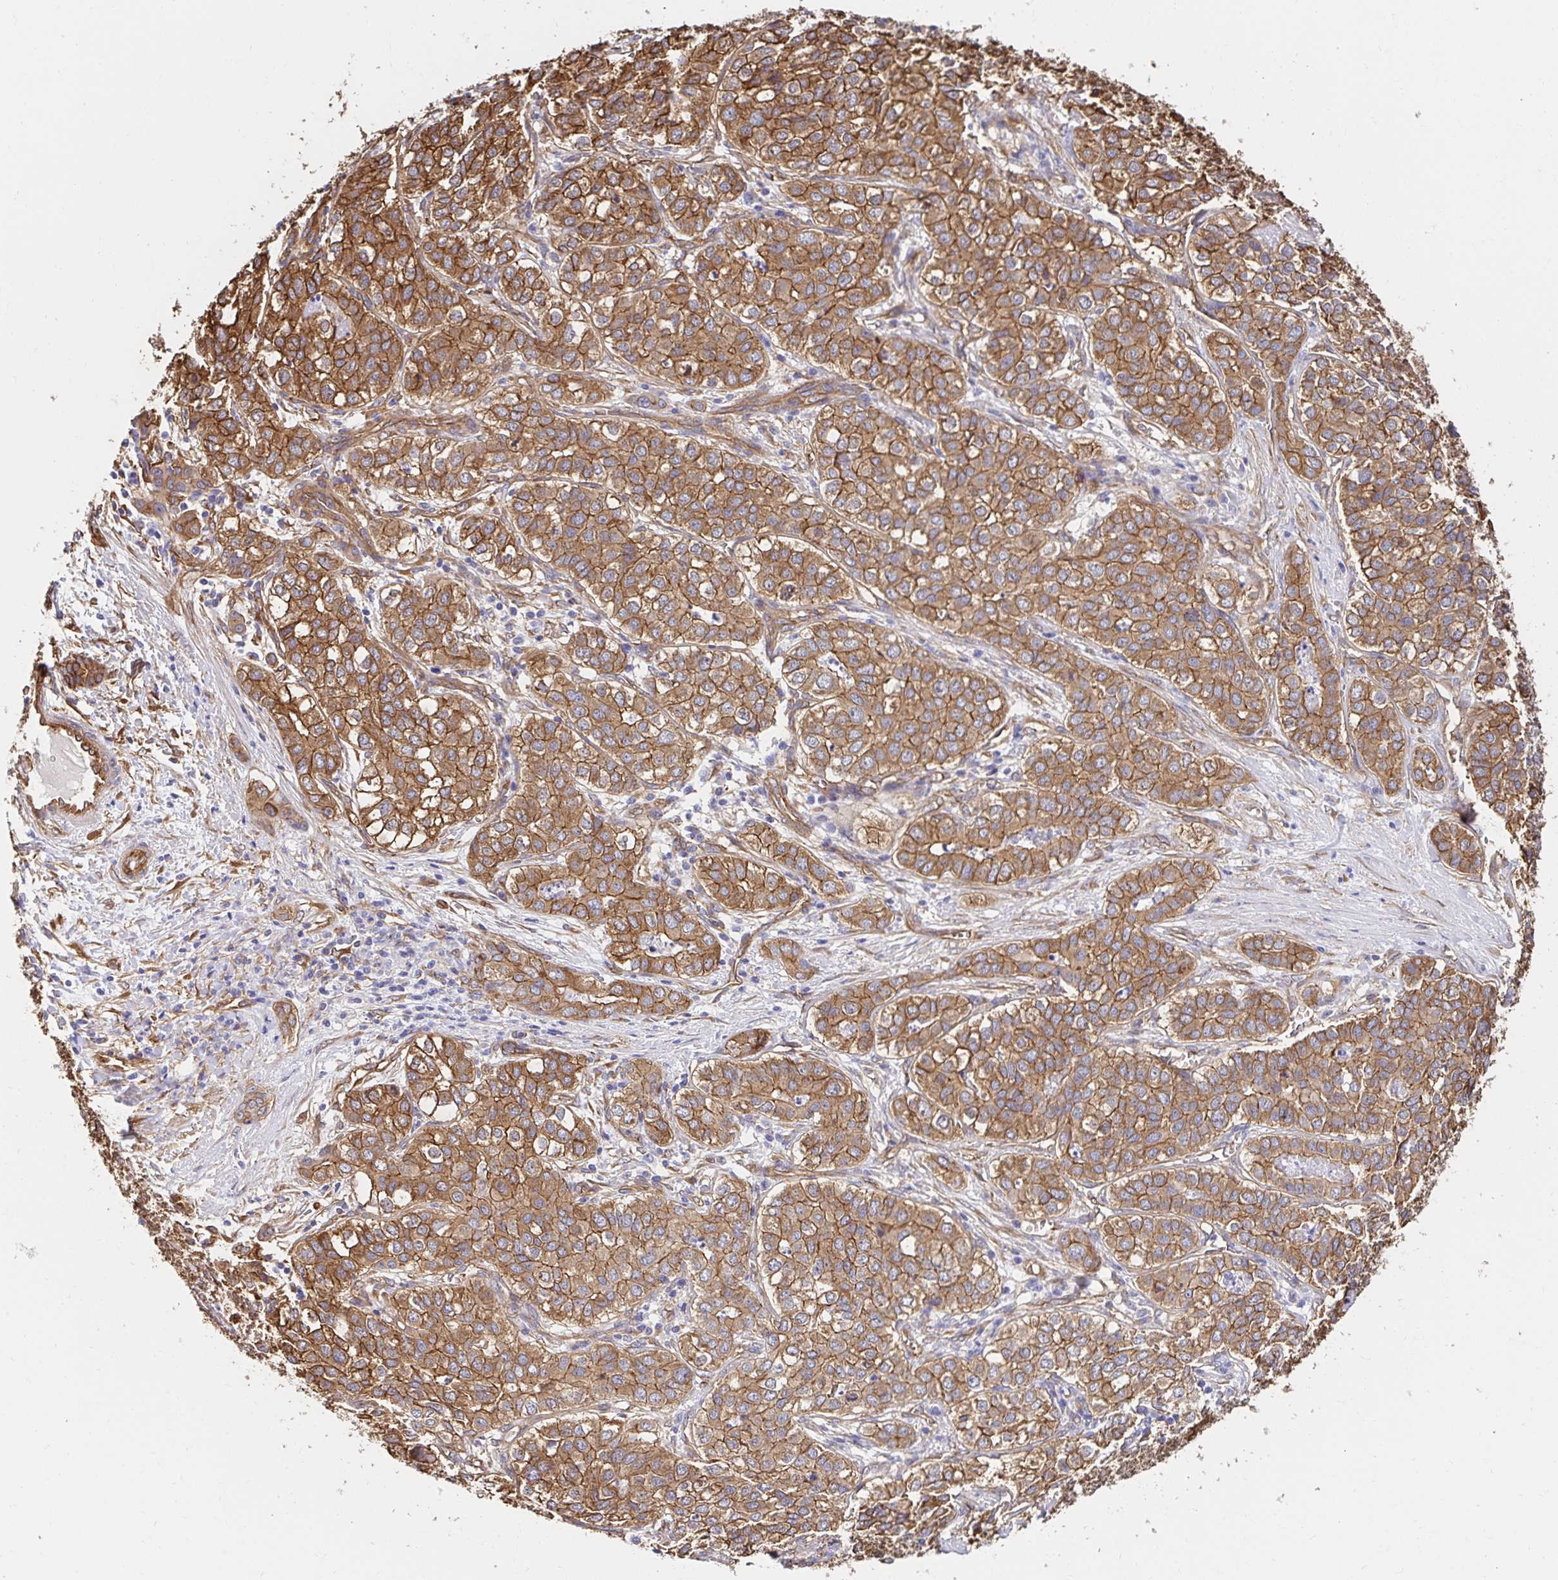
{"staining": {"intensity": "moderate", "quantity": ">75%", "location": "cytoplasmic/membranous"}, "tissue": "liver cancer", "cell_type": "Tumor cells", "image_type": "cancer", "snomed": [{"axis": "morphology", "description": "Cholangiocarcinoma"}, {"axis": "topography", "description": "Liver"}], "caption": "IHC (DAB) staining of cholangiocarcinoma (liver) exhibits moderate cytoplasmic/membranous protein positivity in approximately >75% of tumor cells.", "gene": "CTTN", "patient": {"sex": "male", "age": 56}}